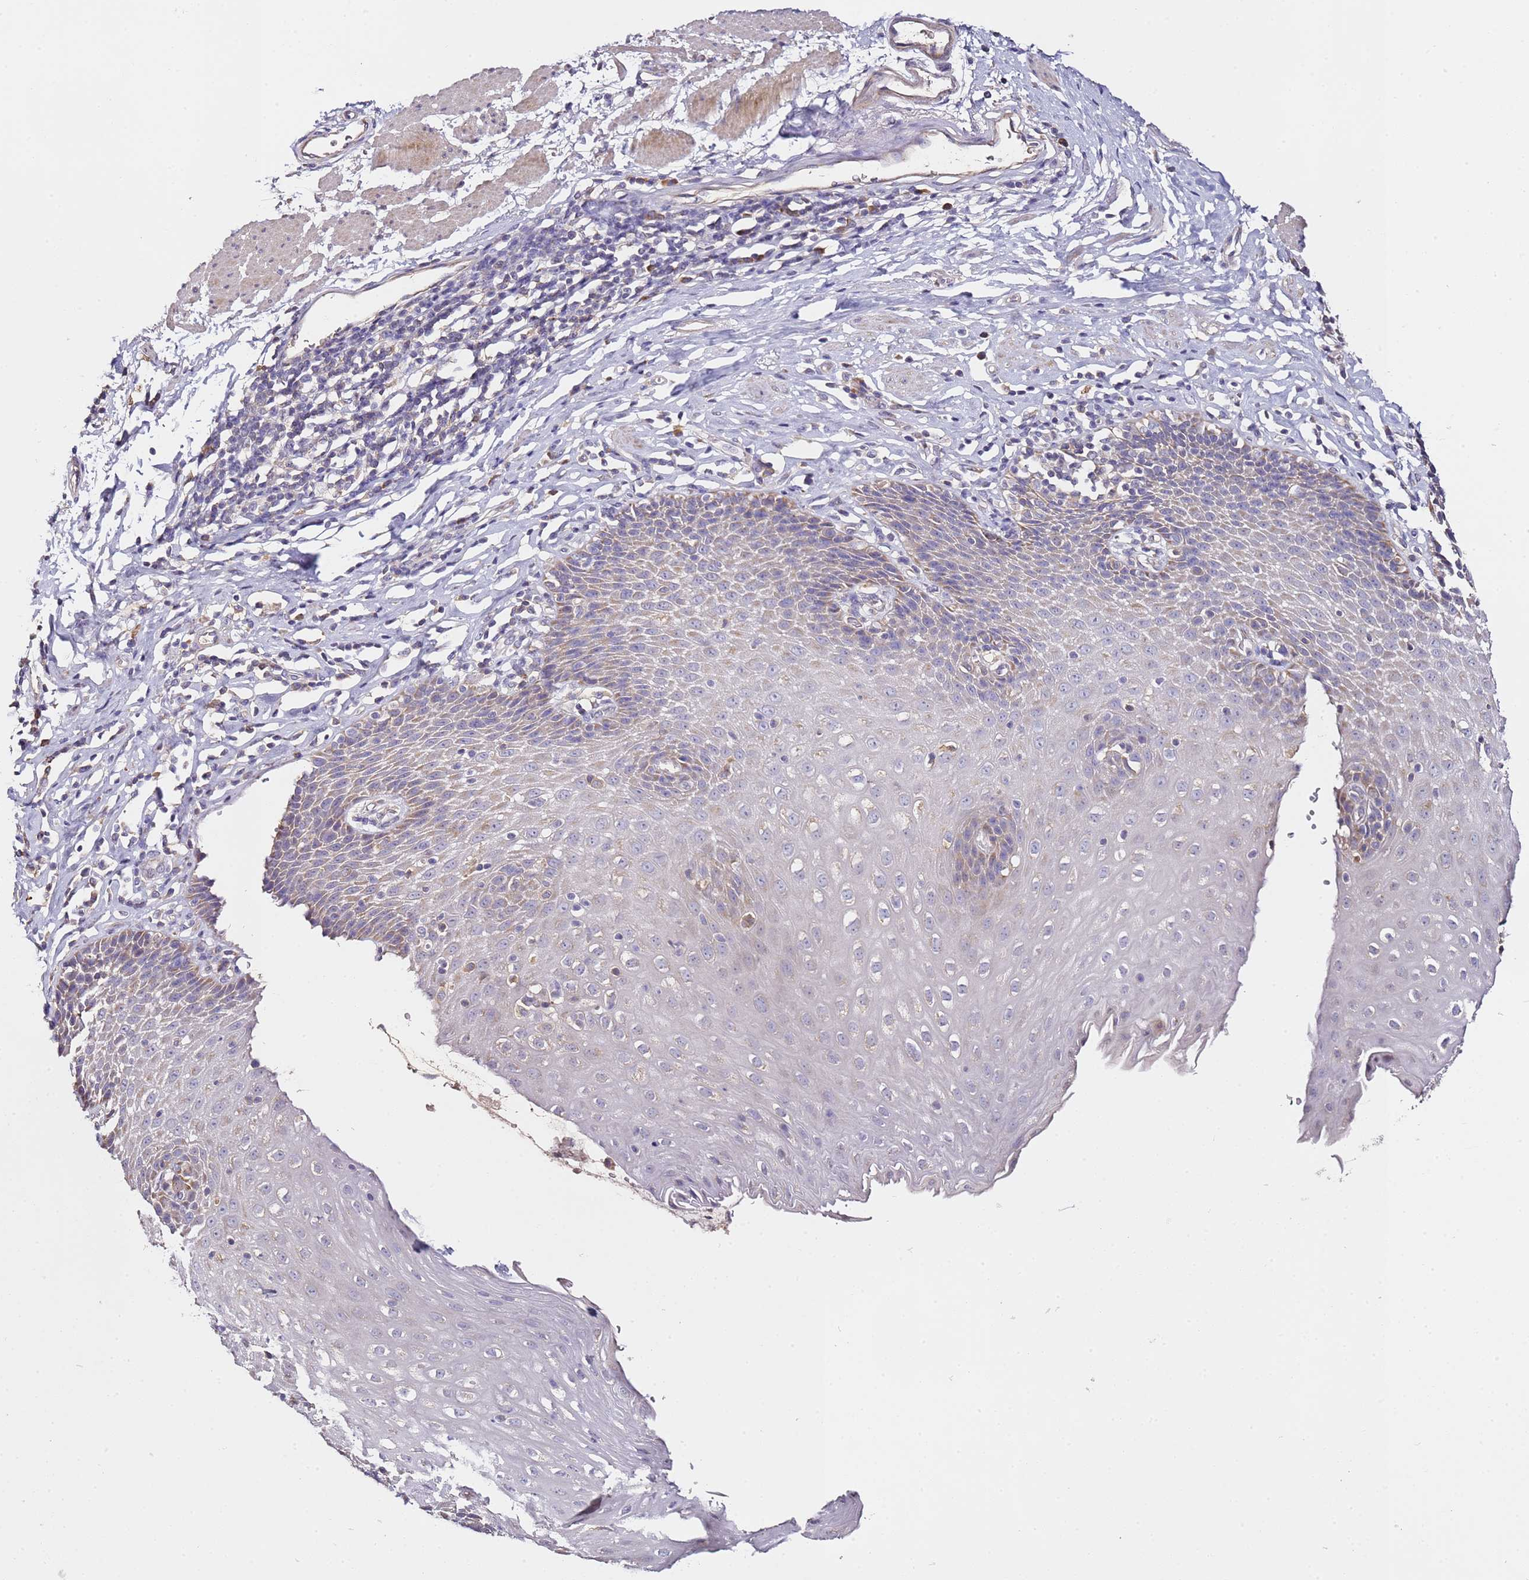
{"staining": {"intensity": "weak", "quantity": "<25%", "location": "cytoplasmic/membranous"}, "tissue": "esophagus", "cell_type": "Squamous epithelial cells", "image_type": "normal", "snomed": [{"axis": "morphology", "description": "Normal tissue, NOS"}, {"axis": "topography", "description": "Esophagus"}], "caption": "Immunohistochemical staining of benign human esophagus shows no significant expression in squamous epithelial cells.", "gene": "OR2B11", "patient": {"sex": "female", "age": 61}}